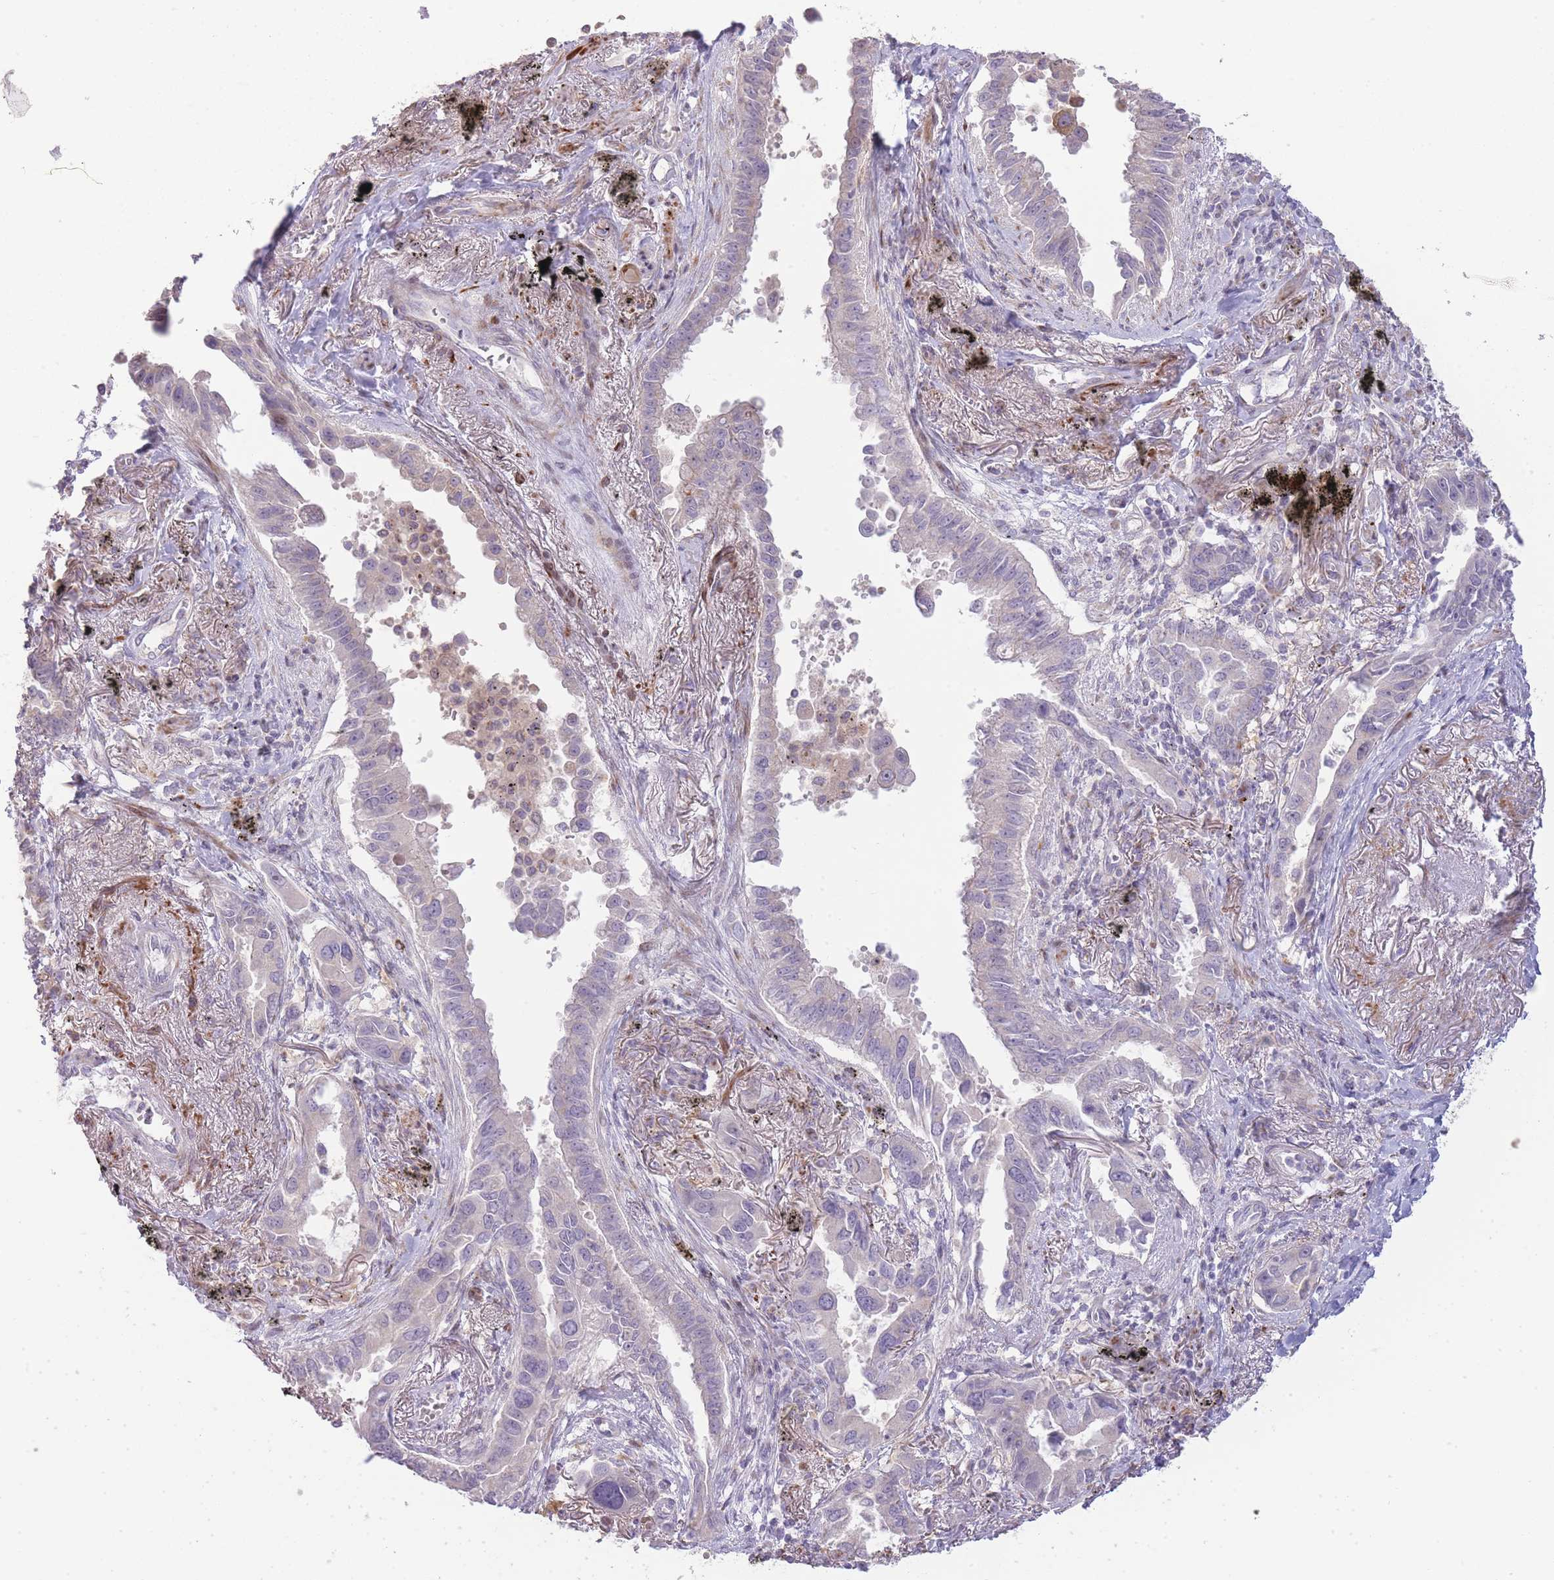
{"staining": {"intensity": "negative", "quantity": "none", "location": "none"}, "tissue": "lung cancer", "cell_type": "Tumor cells", "image_type": "cancer", "snomed": [{"axis": "morphology", "description": "Adenocarcinoma, NOS"}, {"axis": "topography", "description": "Lung"}], "caption": "There is no significant expression in tumor cells of lung cancer. (DAB immunohistochemistry, high magnification).", "gene": "PPP3R2", "patient": {"sex": "male", "age": 67}}